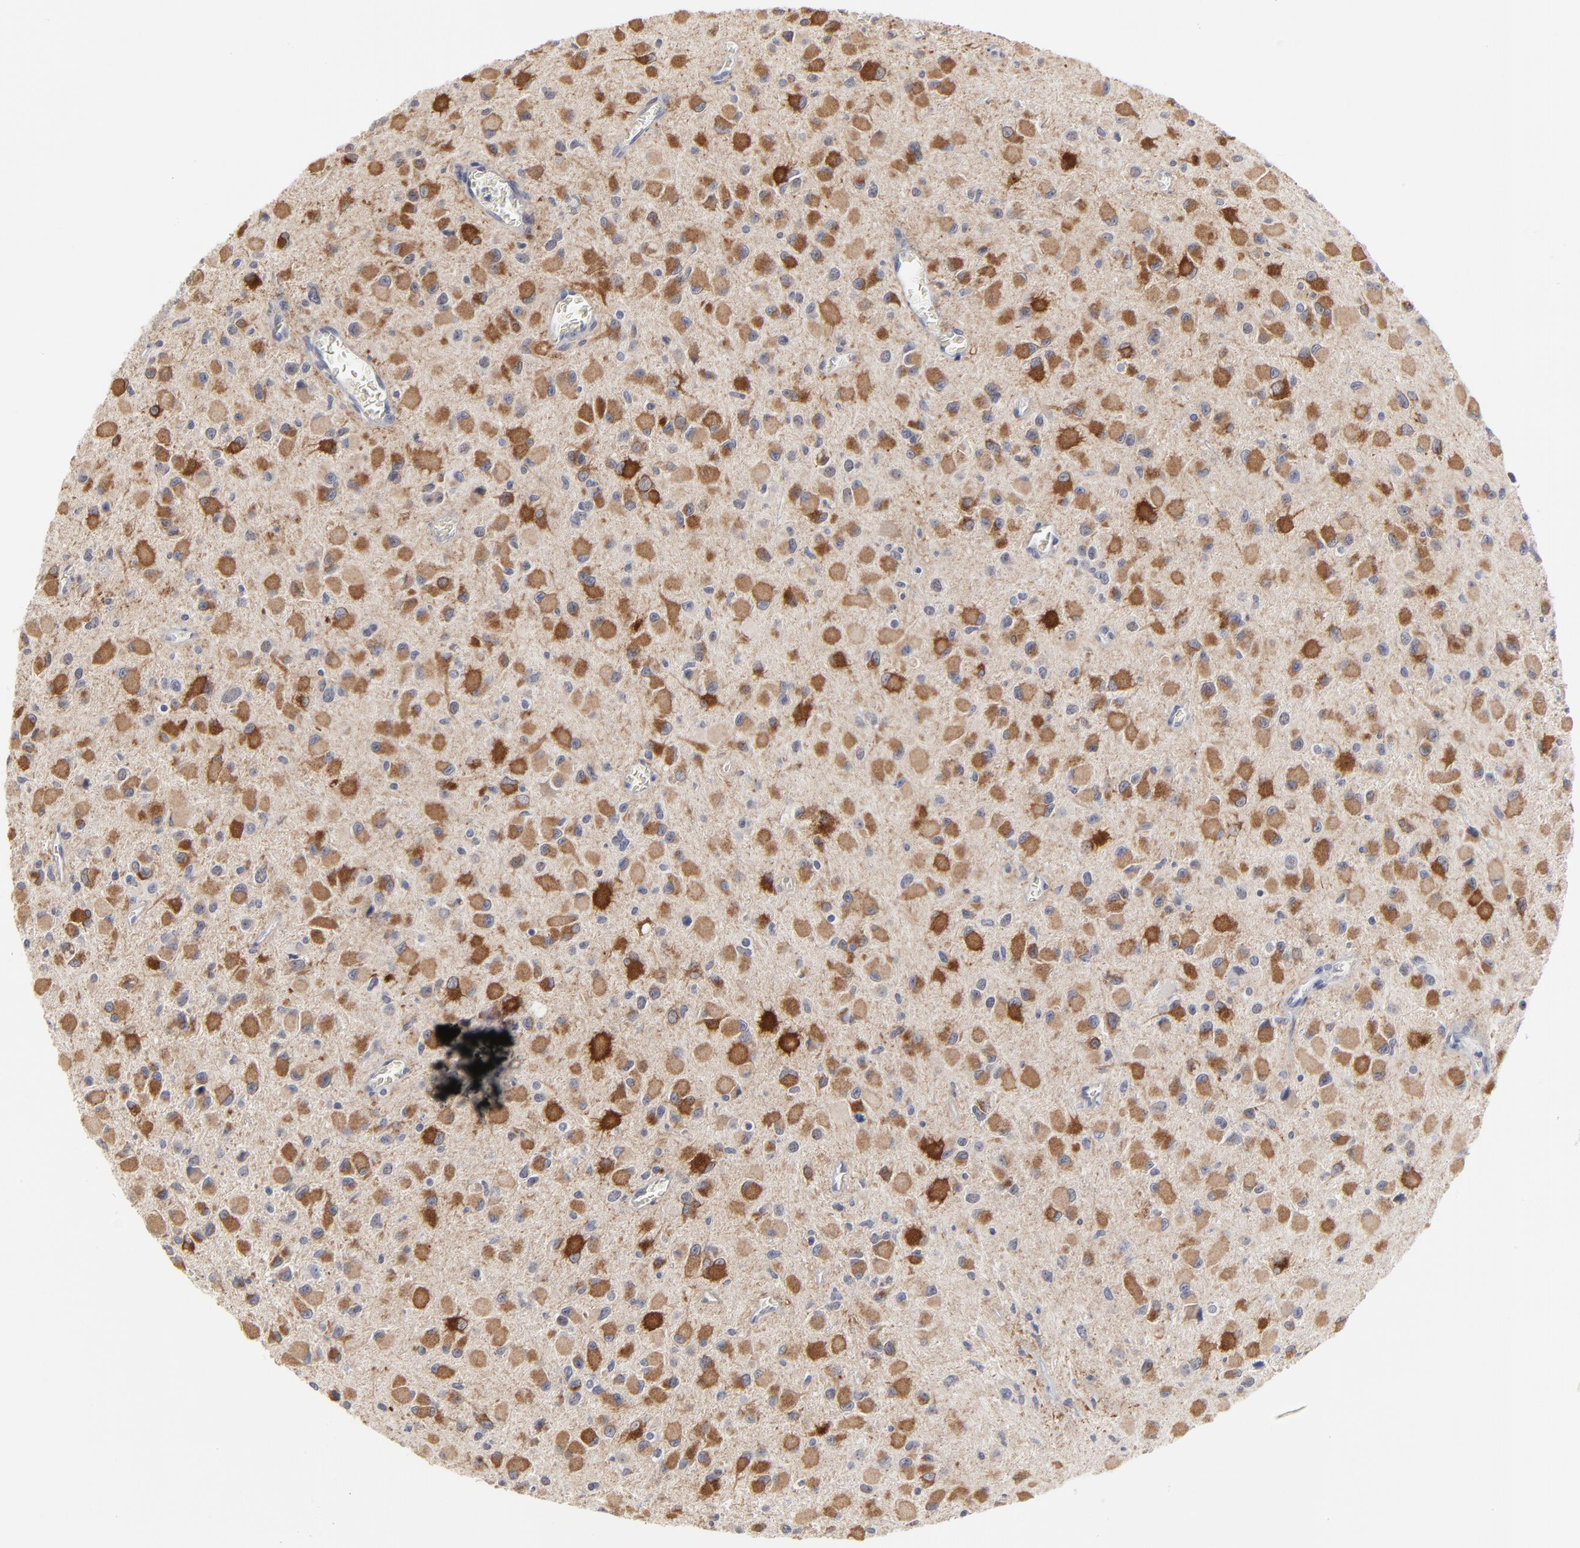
{"staining": {"intensity": "strong", "quantity": ">75%", "location": "cytoplasmic/membranous"}, "tissue": "glioma", "cell_type": "Tumor cells", "image_type": "cancer", "snomed": [{"axis": "morphology", "description": "Glioma, malignant, Low grade"}, {"axis": "topography", "description": "Brain"}], "caption": "Low-grade glioma (malignant) stained with DAB (3,3'-diaminobenzidine) immunohistochemistry reveals high levels of strong cytoplasmic/membranous positivity in about >75% of tumor cells.", "gene": "MAGEA10", "patient": {"sex": "male", "age": 42}}